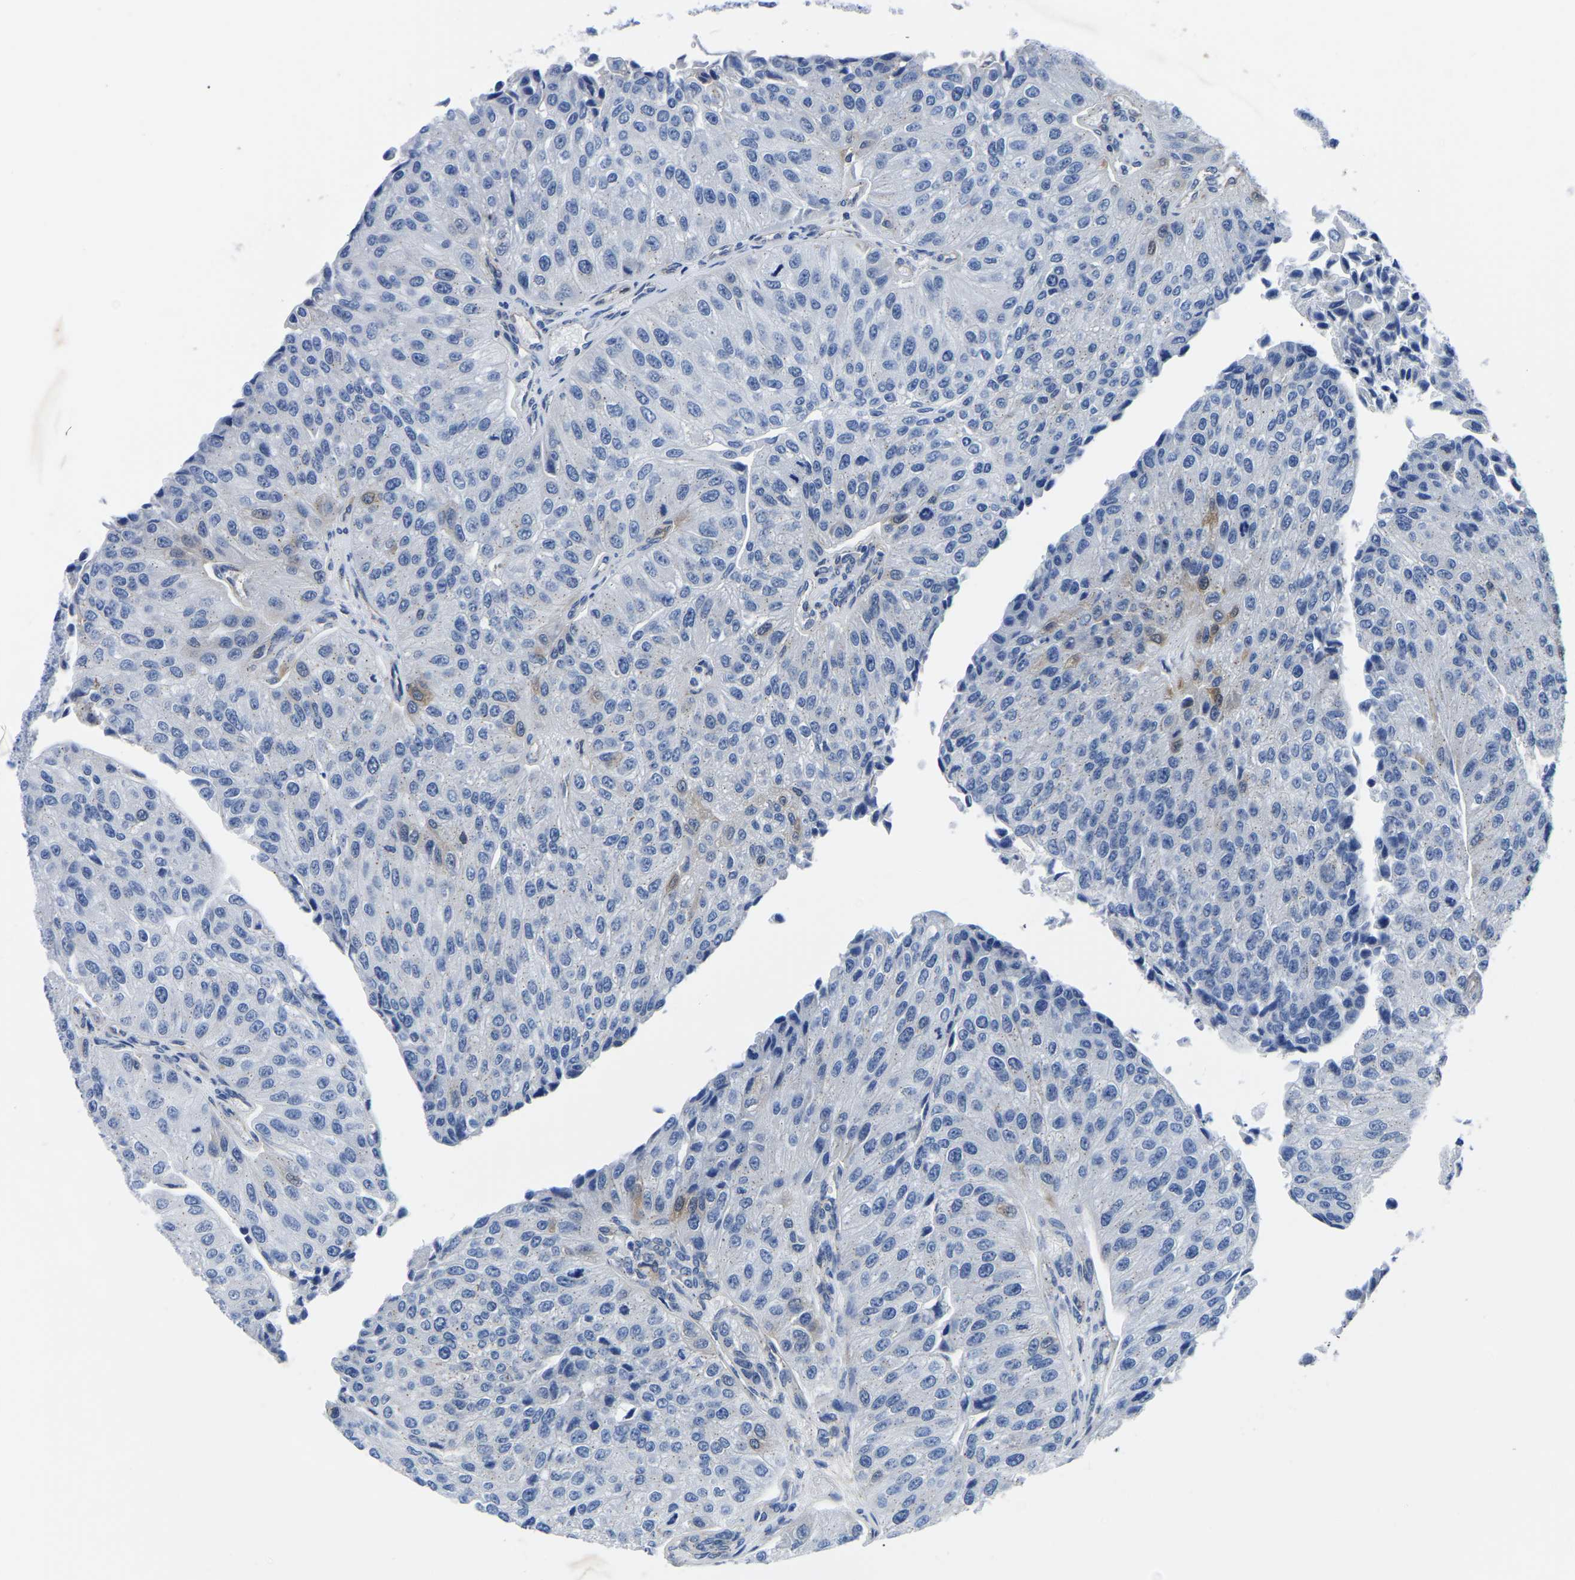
{"staining": {"intensity": "negative", "quantity": "none", "location": "none"}, "tissue": "urothelial cancer", "cell_type": "Tumor cells", "image_type": "cancer", "snomed": [{"axis": "morphology", "description": "Urothelial carcinoma, High grade"}, {"axis": "topography", "description": "Kidney"}, {"axis": "topography", "description": "Urinary bladder"}], "caption": "Immunohistochemistry (IHC) micrograph of neoplastic tissue: human high-grade urothelial carcinoma stained with DAB reveals no significant protein positivity in tumor cells.", "gene": "TFG", "patient": {"sex": "male", "age": 77}}